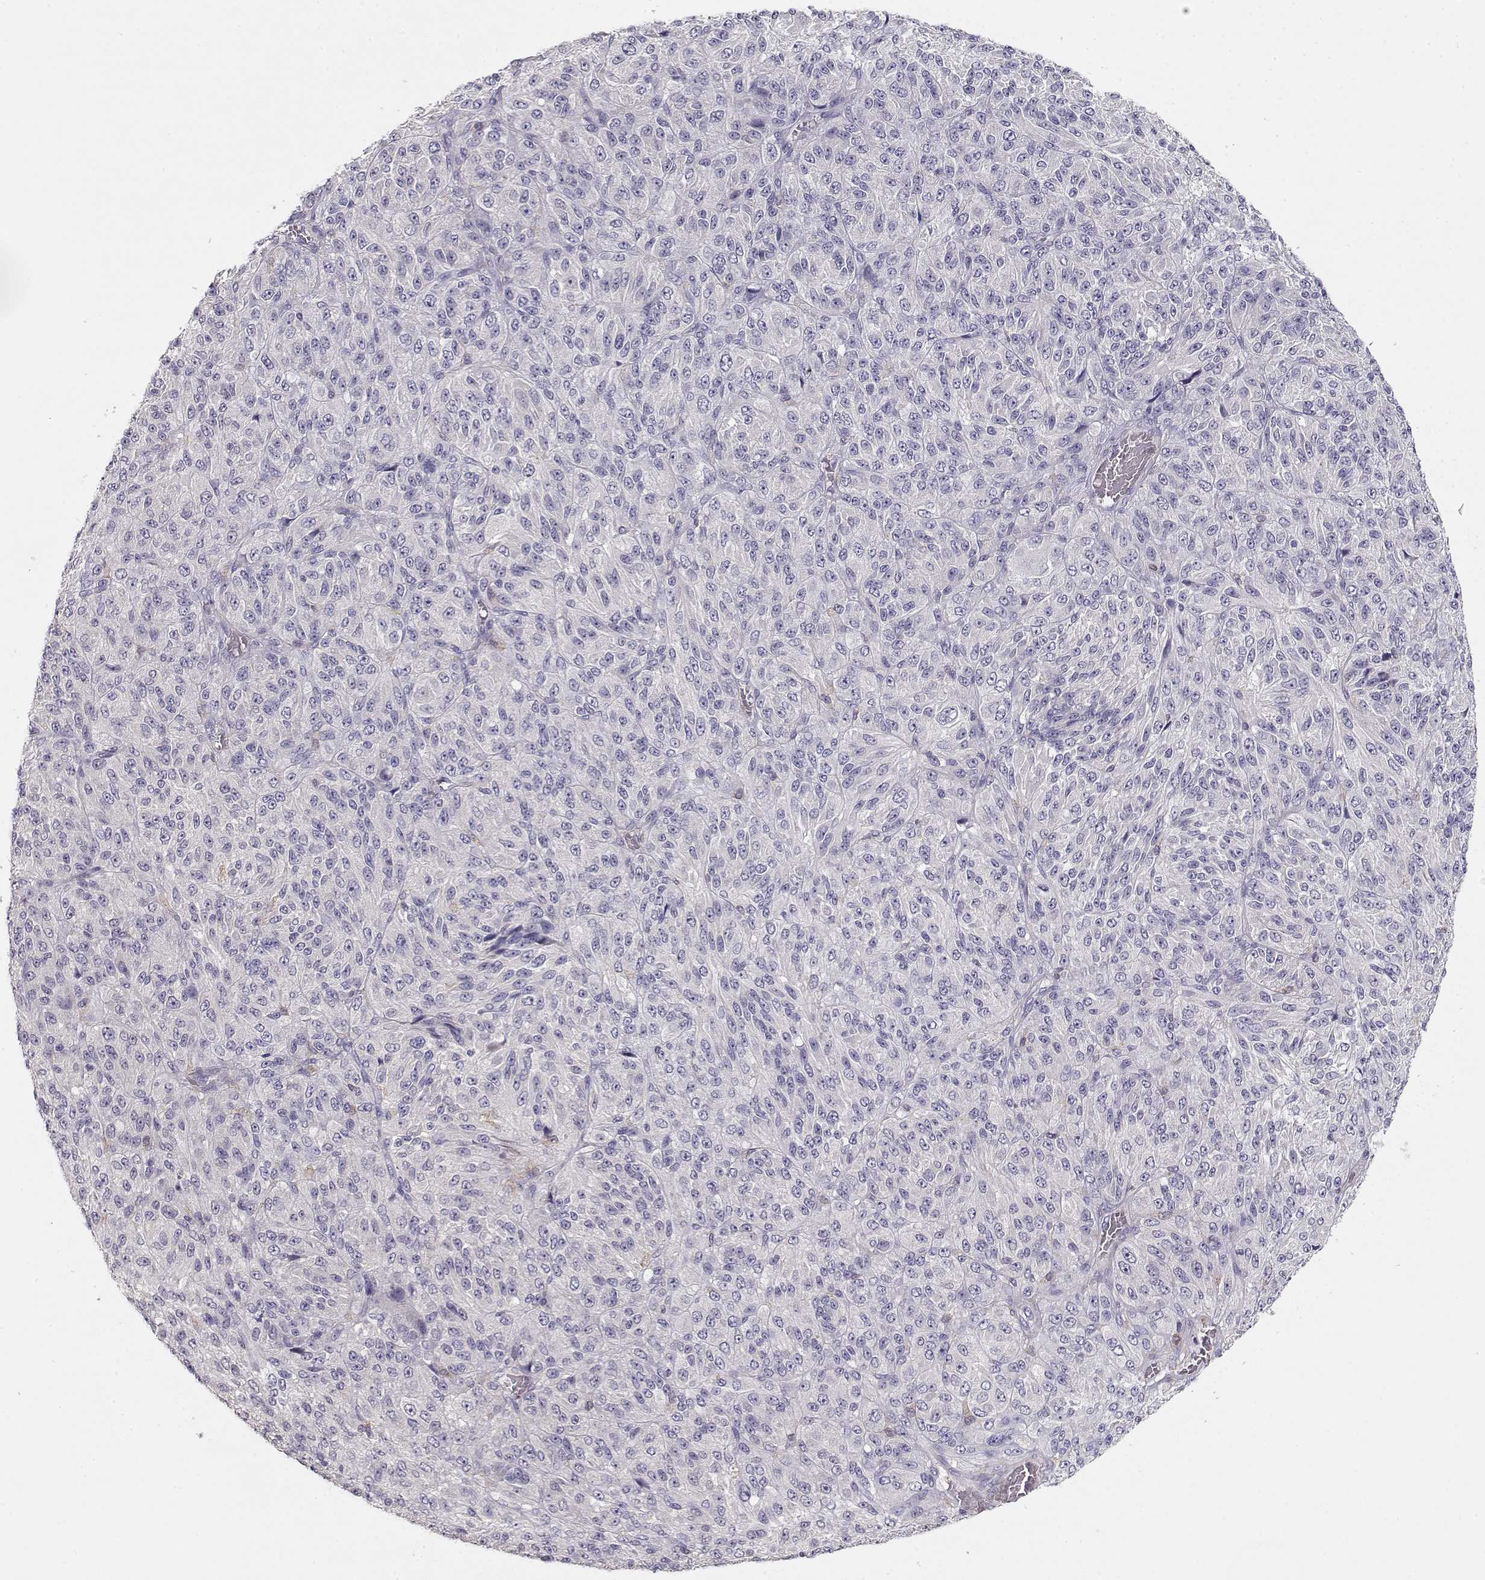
{"staining": {"intensity": "negative", "quantity": "none", "location": "none"}, "tissue": "melanoma", "cell_type": "Tumor cells", "image_type": "cancer", "snomed": [{"axis": "morphology", "description": "Malignant melanoma, Metastatic site"}, {"axis": "topography", "description": "Brain"}], "caption": "Malignant melanoma (metastatic site) was stained to show a protein in brown. There is no significant expression in tumor cells. The staining is performed using DAB (3,3'-diaminobenzidine) brown chromogen with nuclei counter-stained in using hematoxylin.", "gene": "VAV1", "patient": {"sex": "female", "age": 56}}